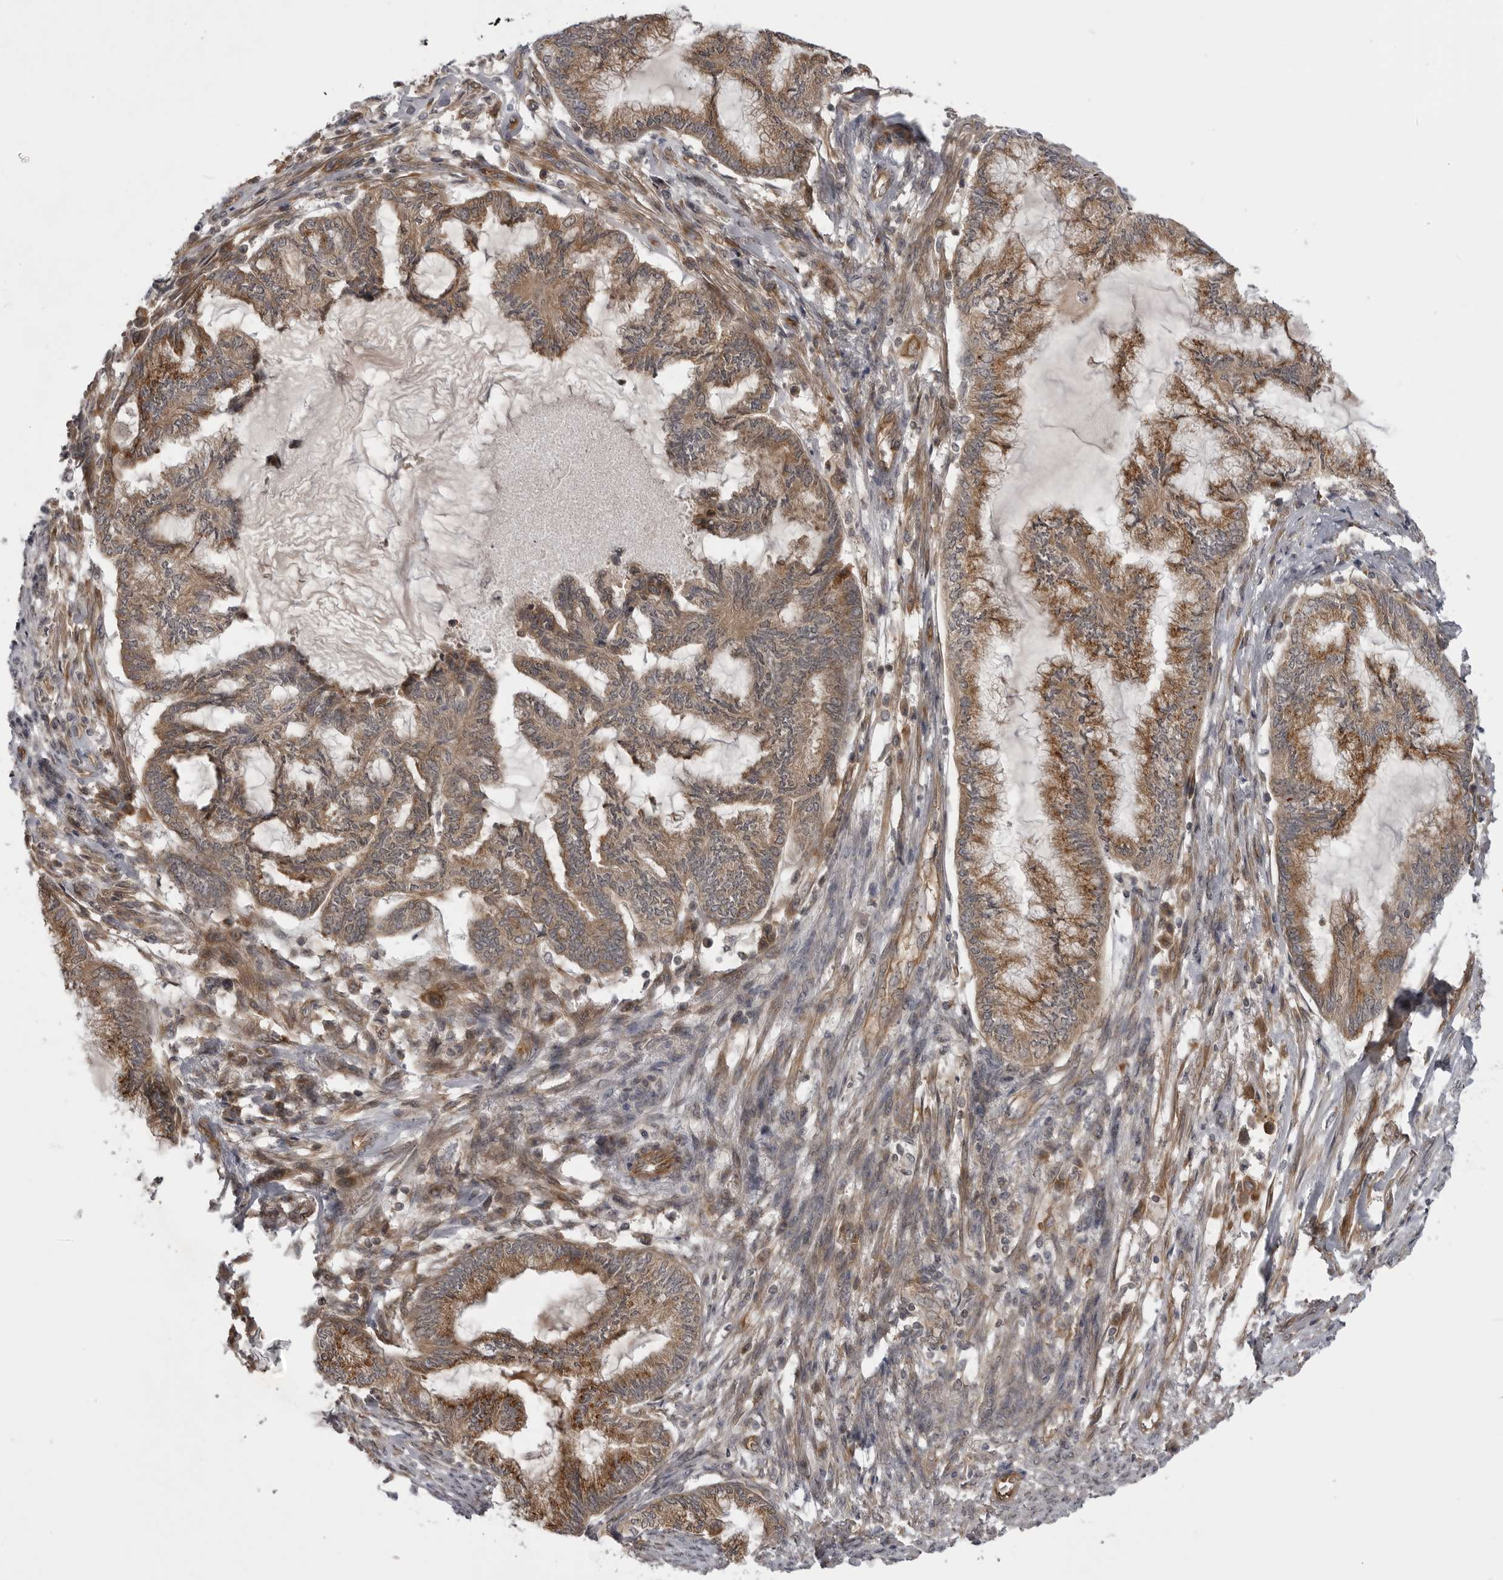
{"staining": {"intensity": "moderate", "quantity": ">75%", "location": "cytoplasmic/membranous"}, "tissue": "endometrial cancer", "cell_type": "Tumor cells", "image_type": "cancer", "snomed": [{"axis": "morphology", "description": "Adenocarcinoma, NOS"}, {"axis": "topography", "description": "Endometrium"}], "caption": "Protein expression analysis of endometrial cancer displays moderate cytoplasmic/membranous staining in approximately >75% of tumor cells. (DAB IHC with brightfield microscopy, high magnification).", "gene": "LRRC45", "patient": {"sex": "female", "age": 86}}